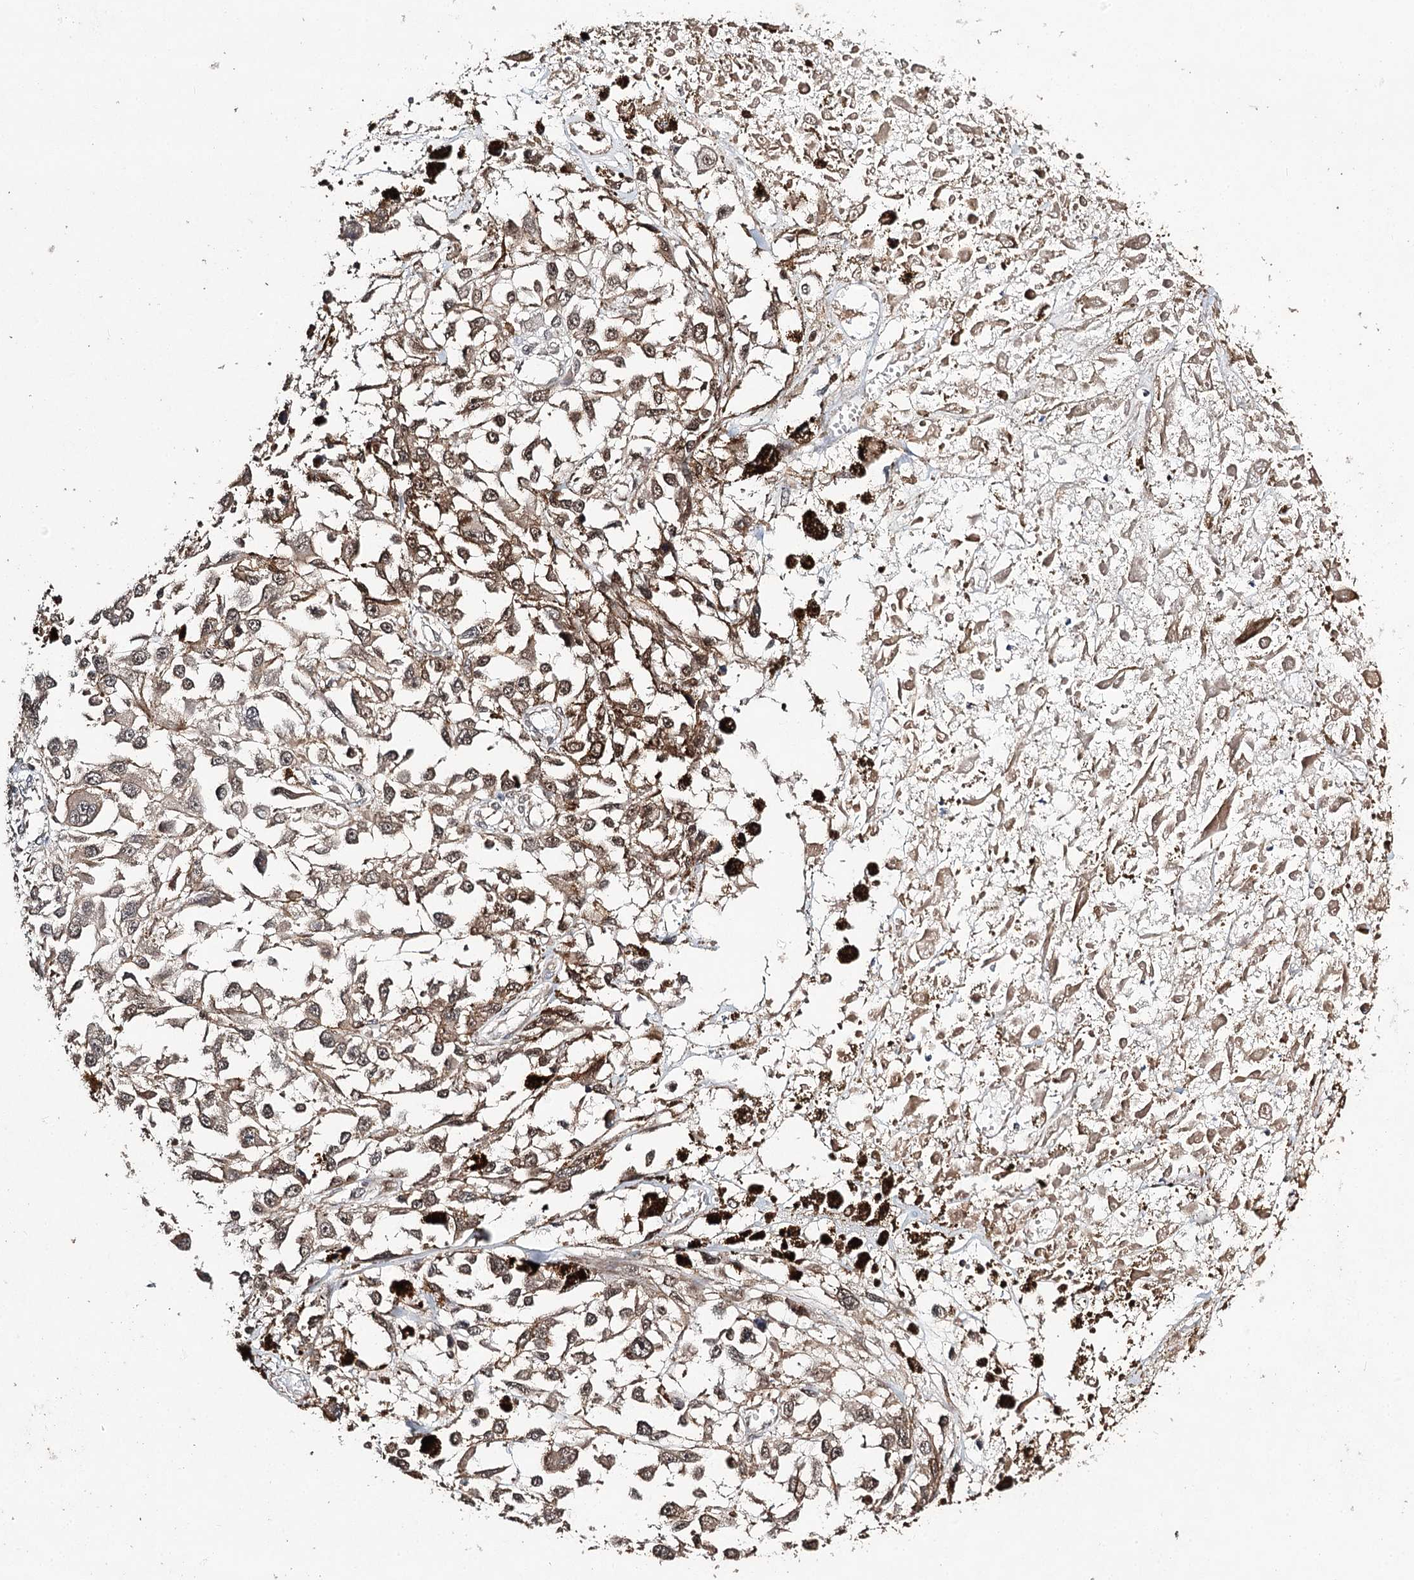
{"staining": {"intensity": "moderate", "quantity": ">75%", "location": "nuclear"}, "tissue": "melanoma", "cell_type": "Tumor cells", "image_type": "cancer", "snomed": [{"axis": "morphology", "description": "Malignant melanoma, Metastatic site"}, {"axis": "topography", "description": "Lymph node"}], "caption": "This micrograph exhibits immunohistochemistry staining of melanoma, with medium moderate nuclear expression in about >75% of tumor cells.", "gene": "NOPCHAP1", "patient": {"sex": "male", "age": 59}}